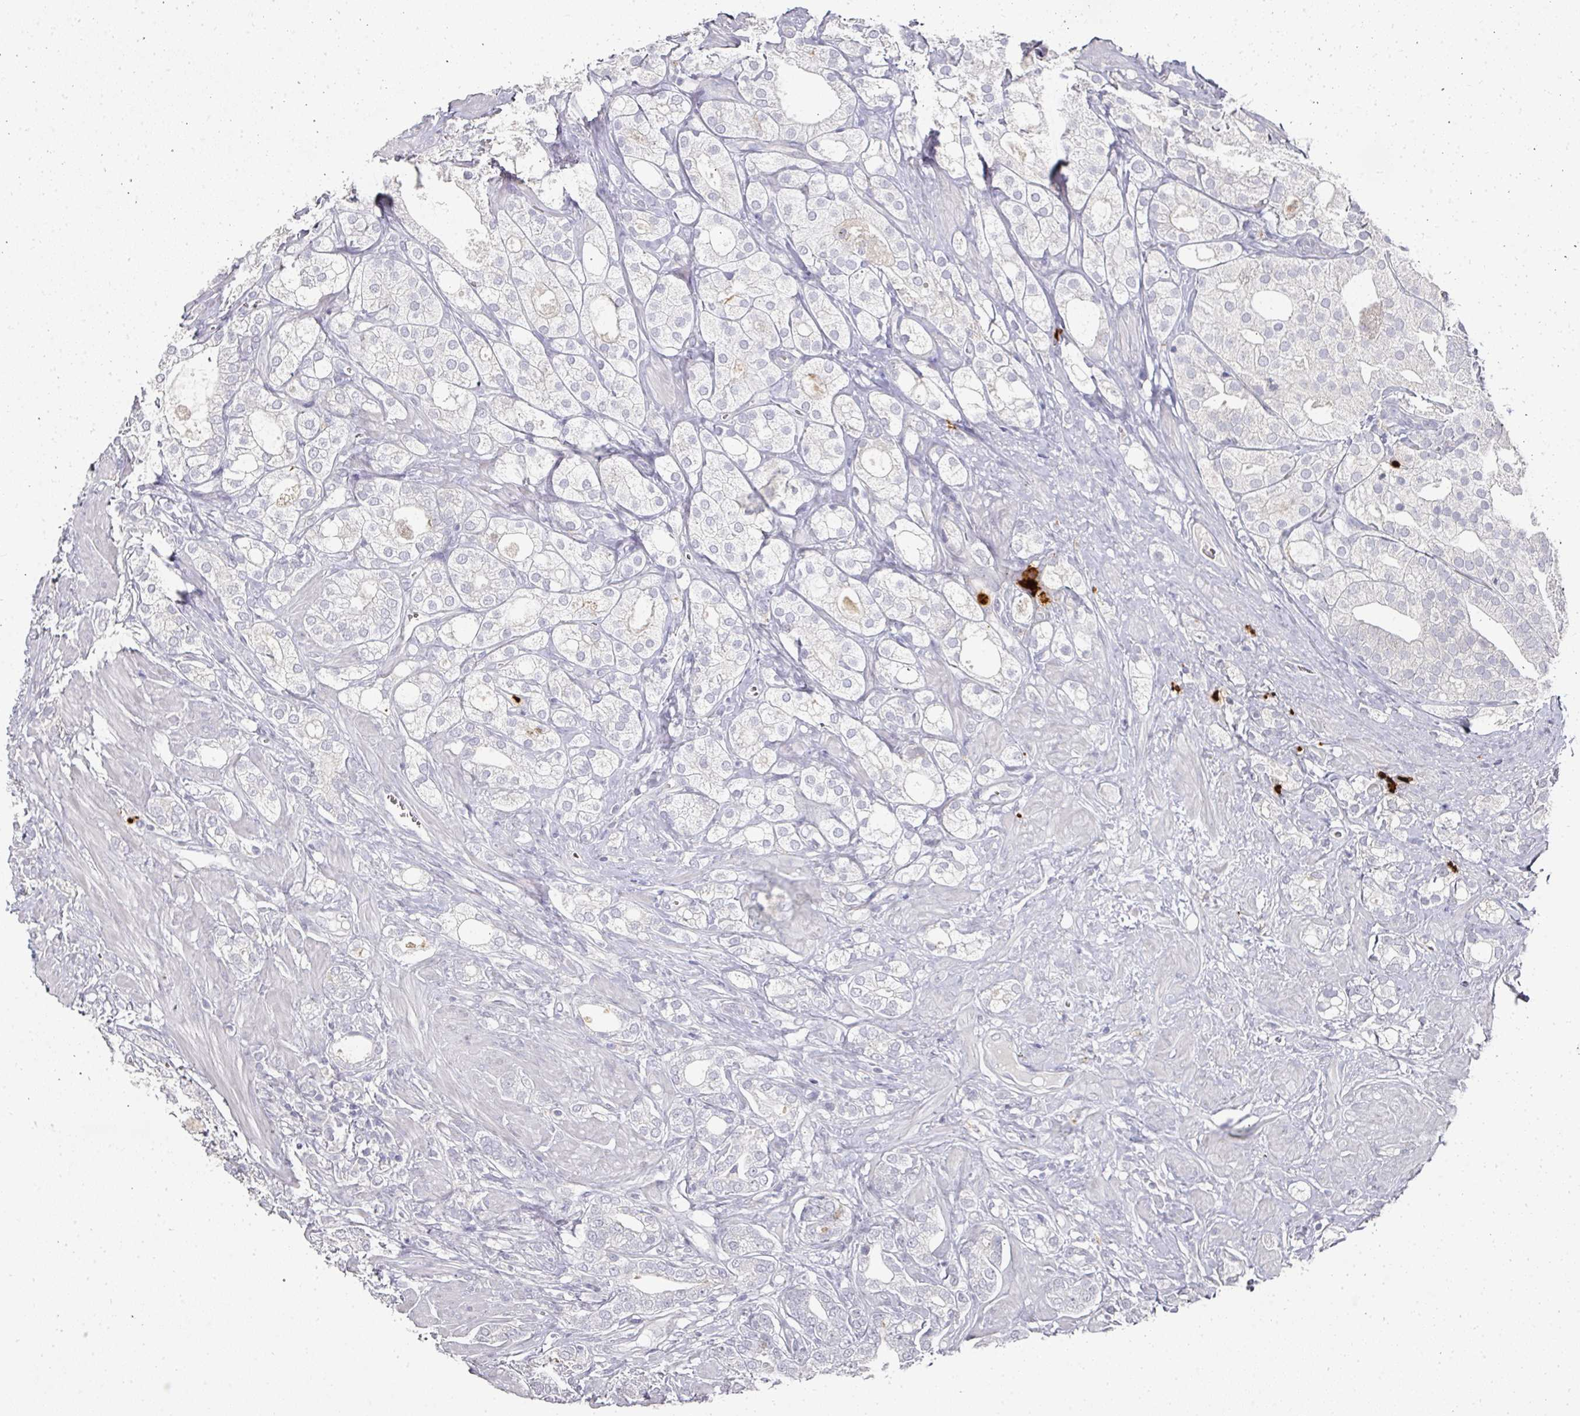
{"staining": {"intensity": "negative", "quantity": "none", "location": "none"}, "tissue": "prostate cancer", "cell_type": "Tumor cells", "image_type": "cancer", "snomed": [{"axis": "morphology", "description": "Adenocarcinoma, High grade"}, {"axis": "topography", "description": "Prostate"}], "caption": "High magnification brightfield microscopy of prostate high-grade adenocarcinoma stained with DAB (3,3'-diaminobenzidine) (brown) and counterstained with hematoxylin (blue): tumor cells show no significant staining.", "gene": "CAMP", "patient": {"sex": "male", "age": 50}}